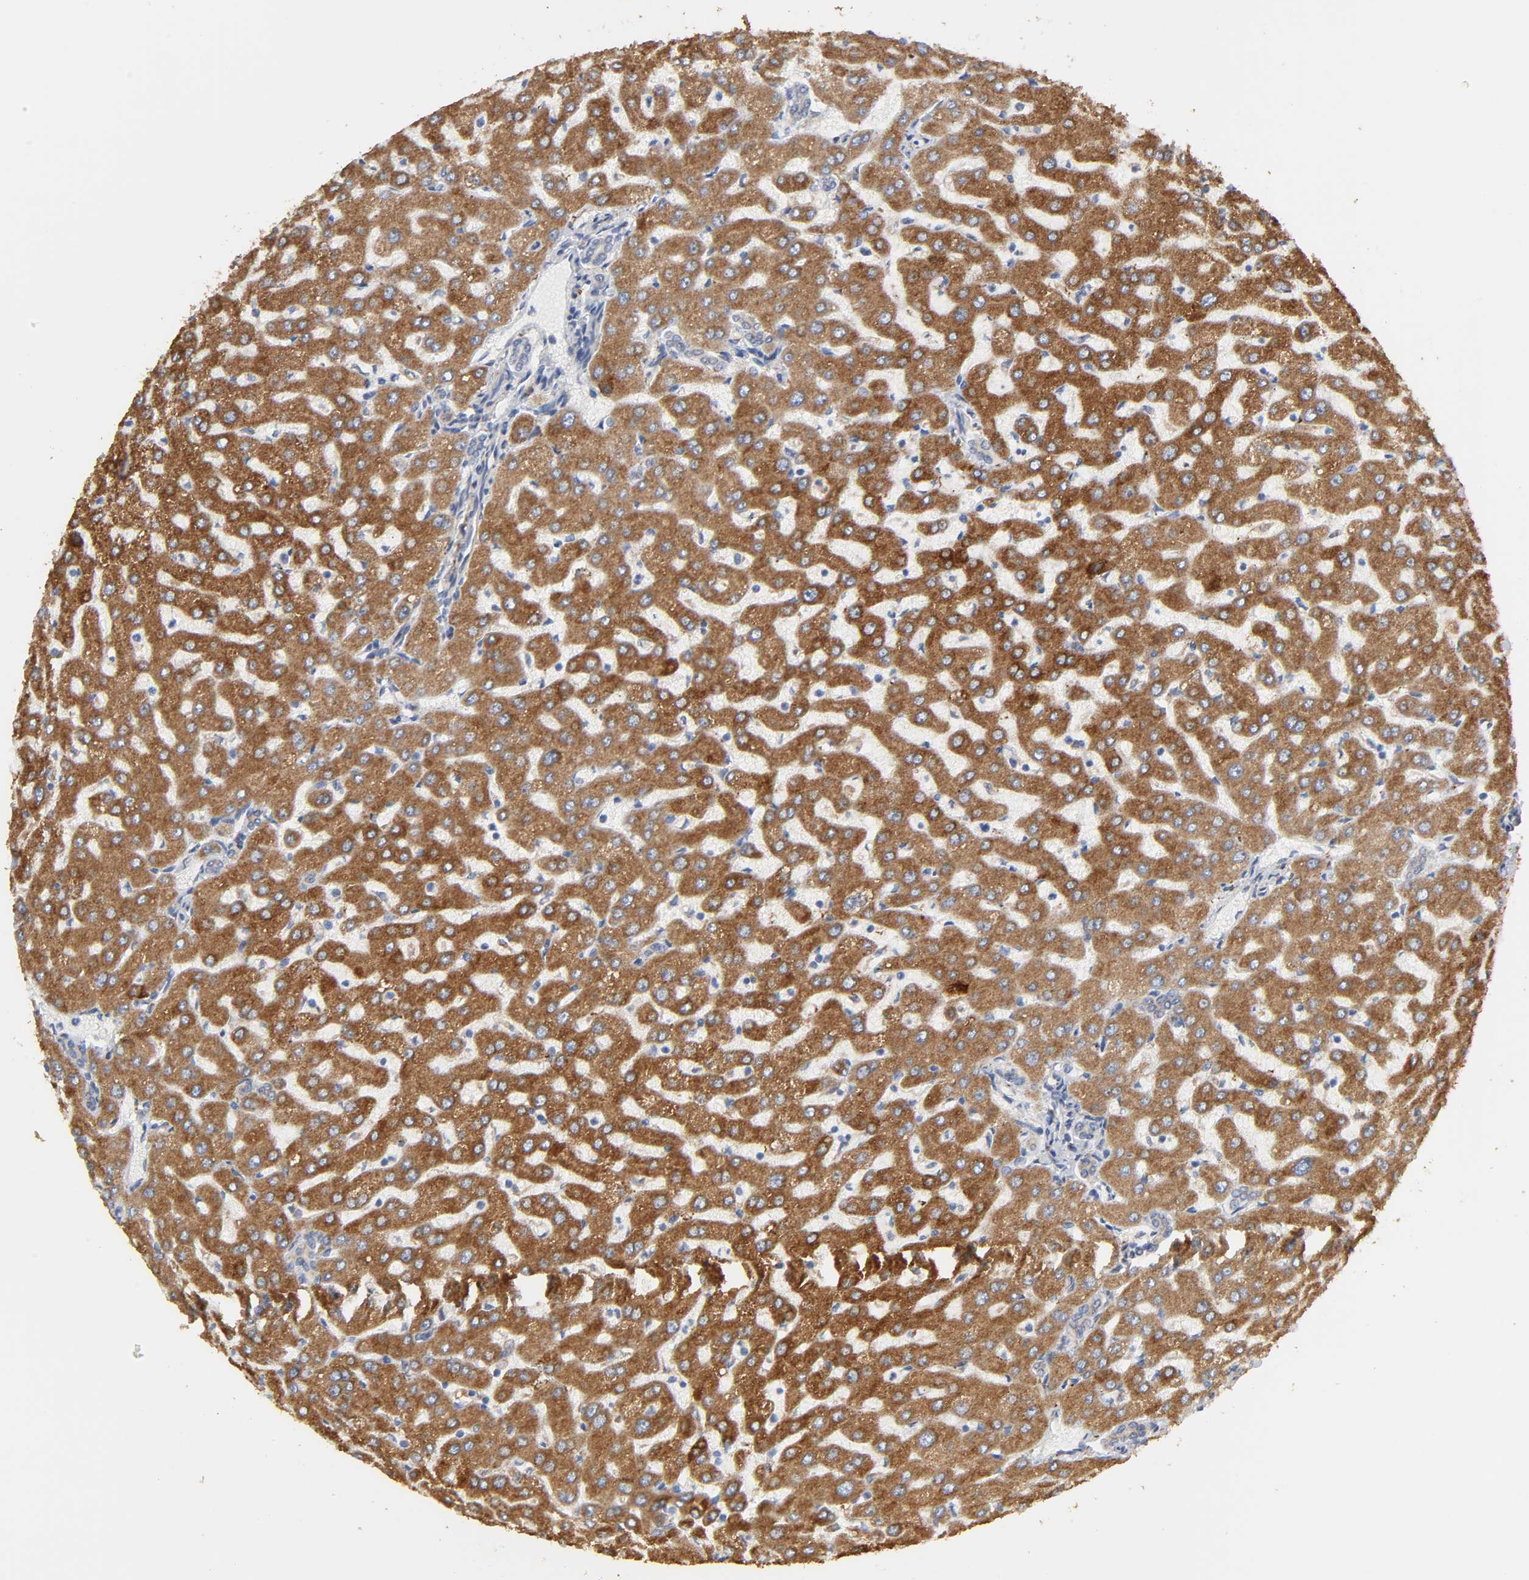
{"staining": {"intensity": "weak", "quantity": ">75%", "location": "cytoplasmic/membranous"}, "tissue": "liver", "cell_type": "Cholangiocytes", "image_type": "normal", "snomed": [{"axis": "morphology", "description": "Normal tissue, NOS"}, {"axis": "morphology", "description": "Fibrosis, NOS"}, {"axis": "topography", "description": "Liver"}], "caption": "Immunohistochemistry (IHC) of normal liver reveals low levels of weak cytoplasmic/membranous staining in about >75% of cholangiocytes. The protein of interest is shown in brown color, while the nuclei are stained blue.", "gene": "POR", "patient": {"sex": "female", "age": 29}}